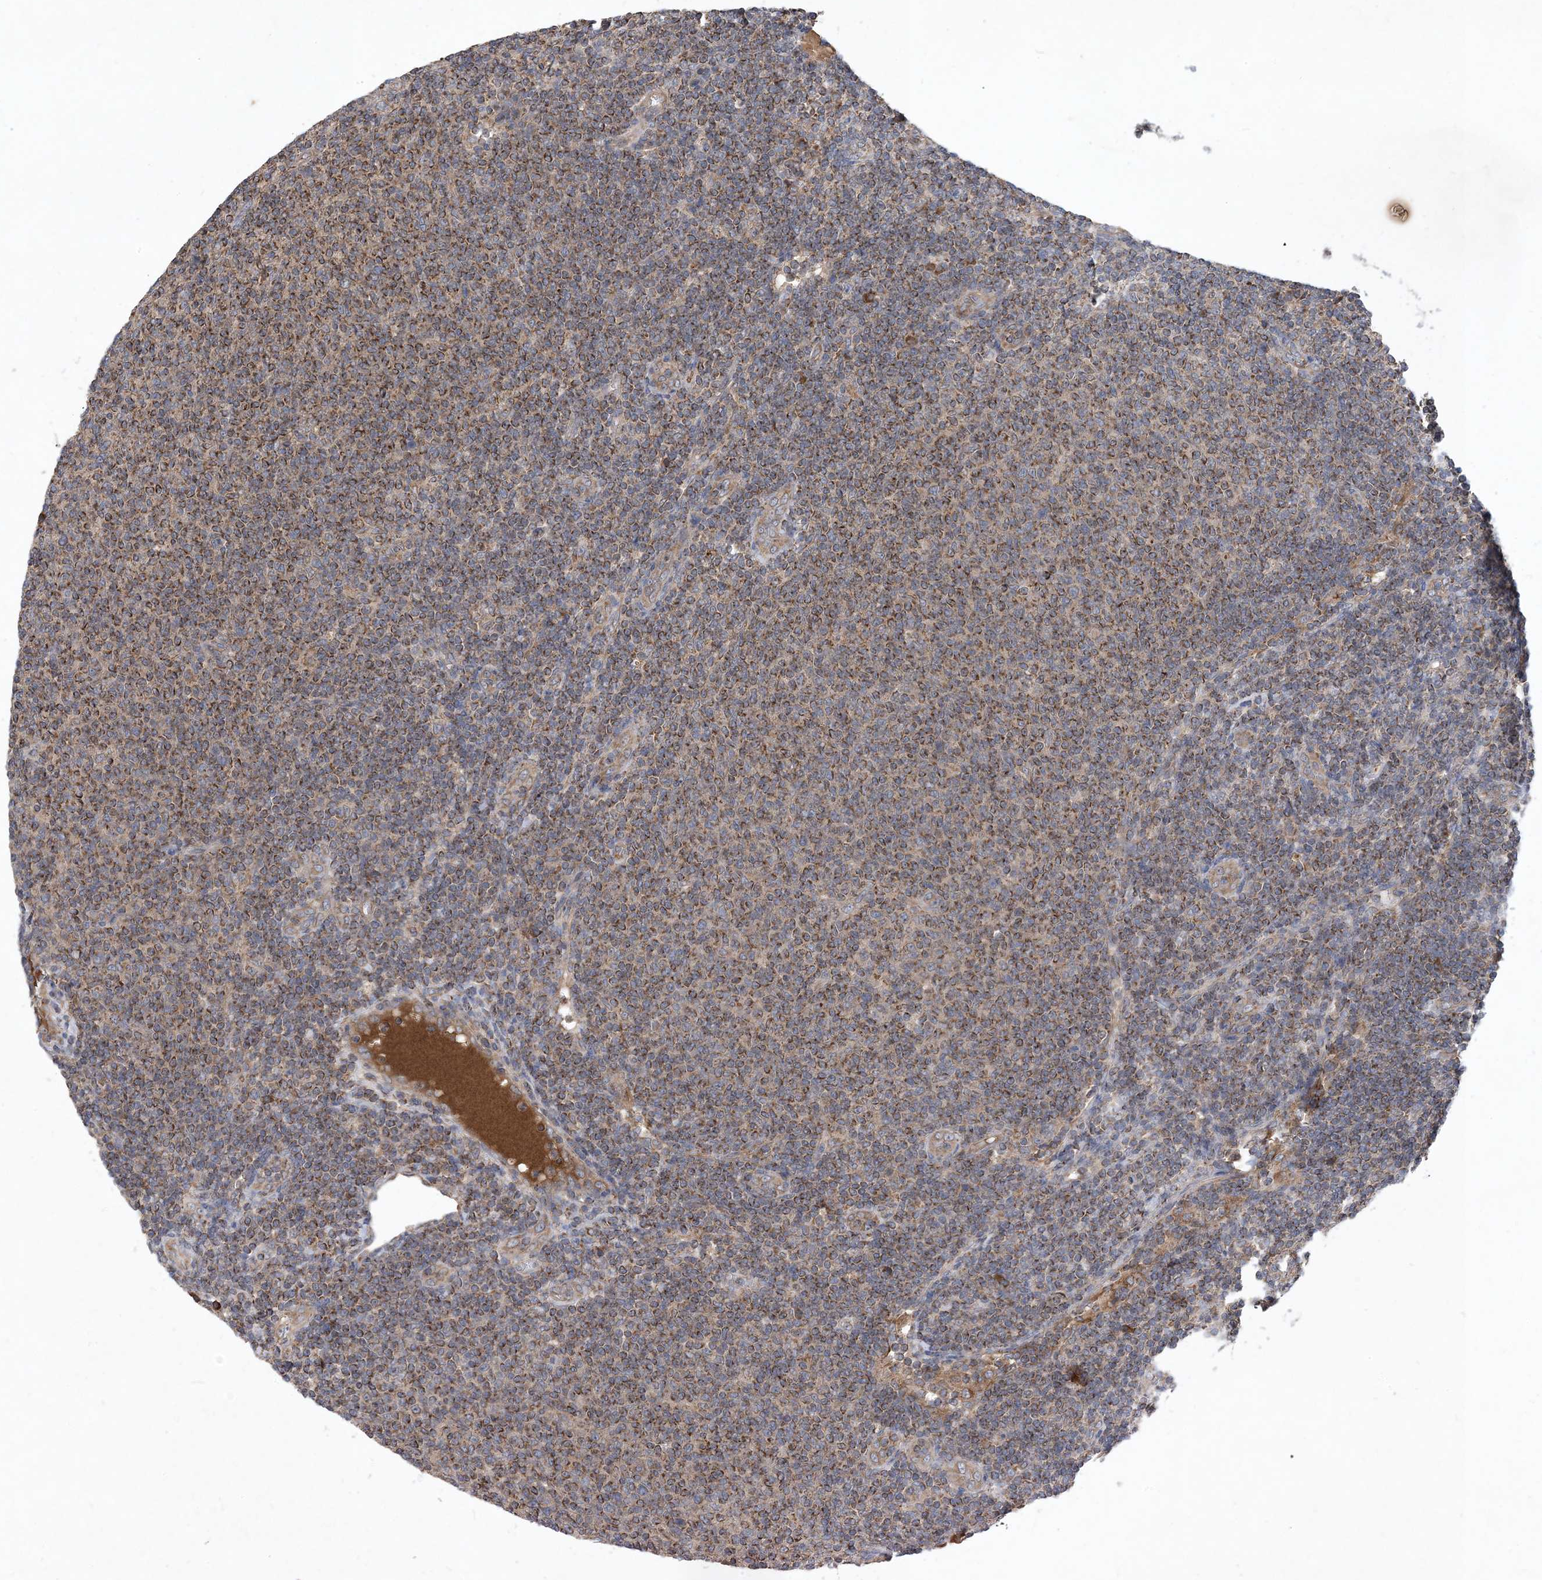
{"staining": {"intensity": "strong", "quantity": ">75%", "location": "cytoplasmic/membranous"}, "tissue": "lymphoma", "cell_type": "Tumor cells", "image_type": "cancer", "snomed": [{"axis": "morphology", "description": "Malignant lymphoma, non-Hodgkin's type, Low grade"}, {"axis": "topography", "description": "Lymph node"}], "caption": "An IHC micrograph of neoplastic tissue is shown. Protein staining in brown shows strong cytoplasmic/membranous positivity in malignant lymphoma, non-Hodgkin's type (low-grade) within tumor cells.", "gene": "STK19", "patient": {"sex": "male", "age": 66}}